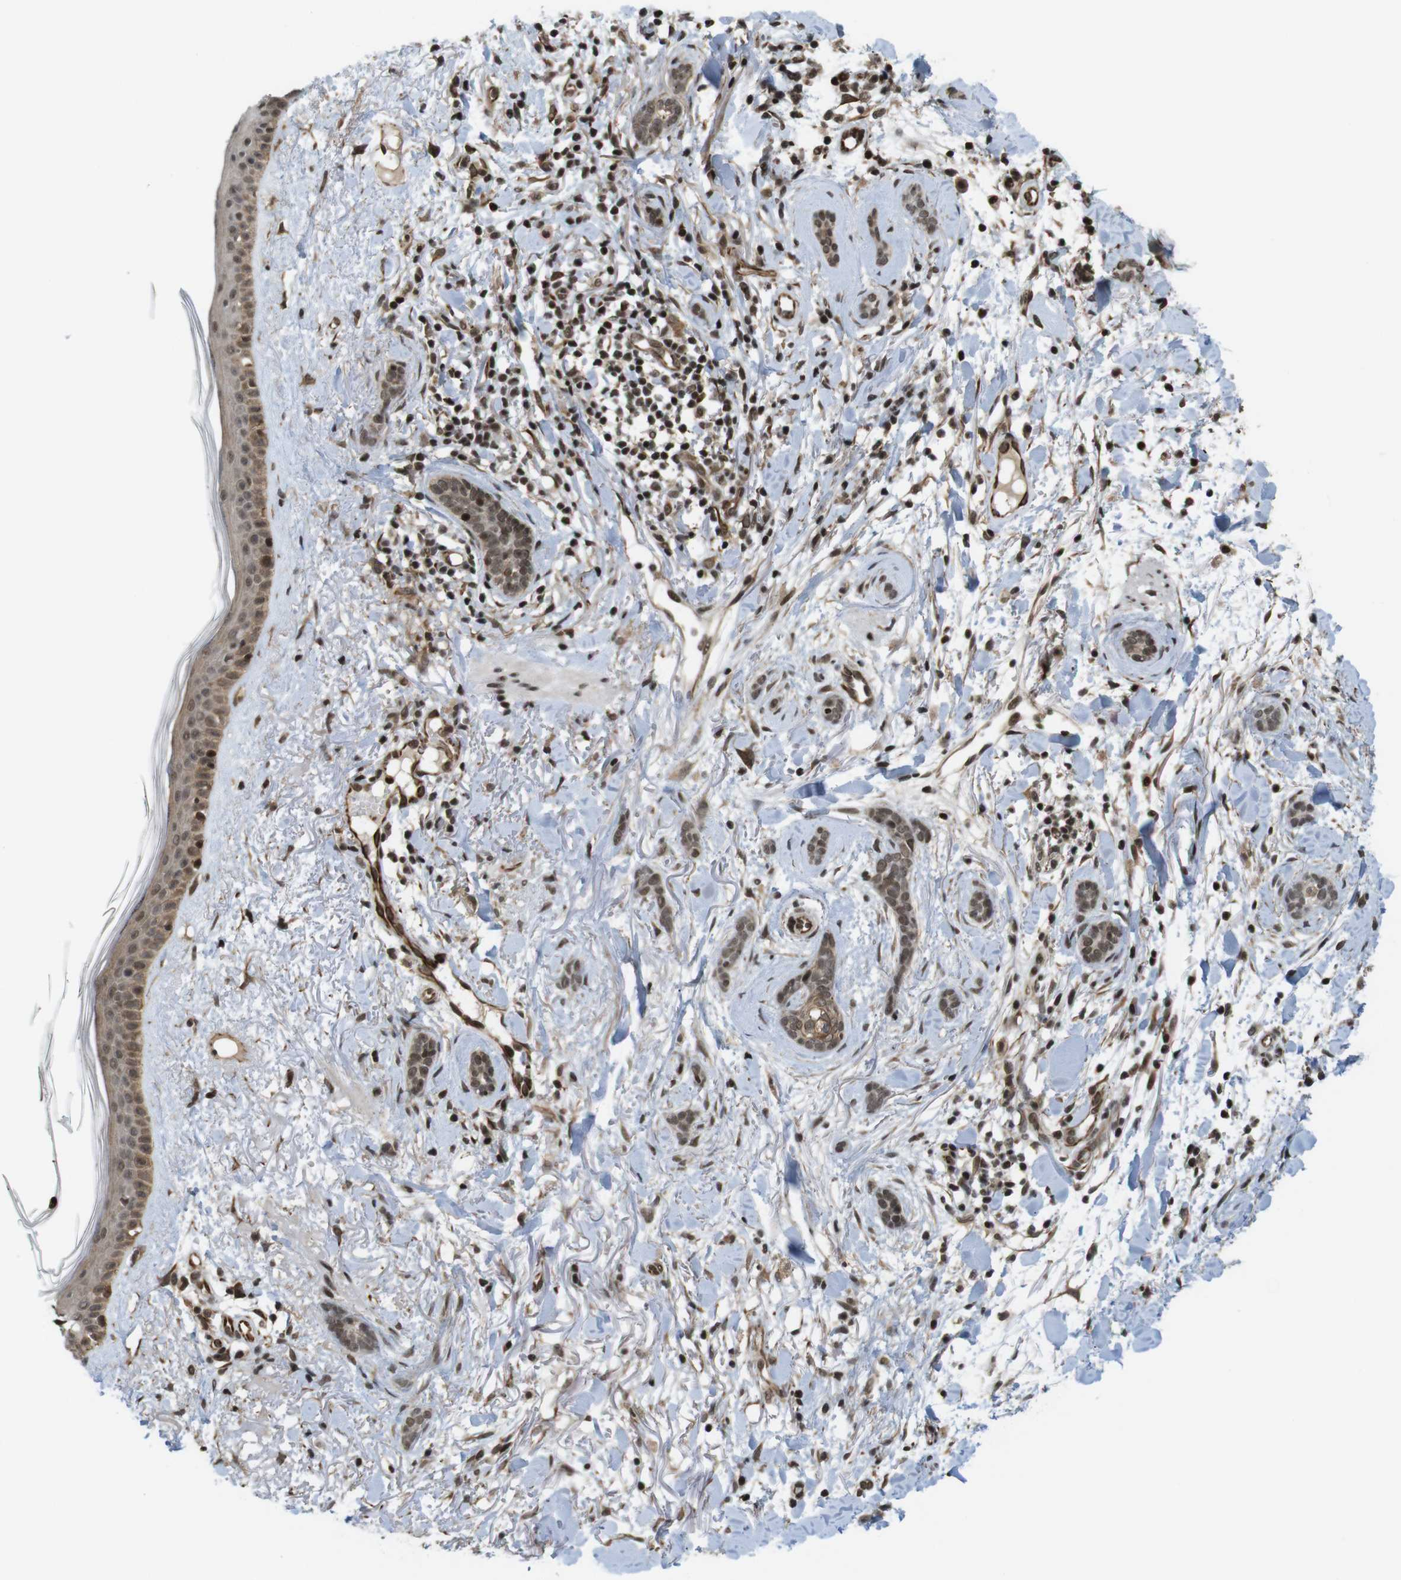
{"staining": {"intensity": "moderate", "quantity": ">75%", "location": "nuclear"}, "tissue": "skin cancer", "cell_type": "Tumor cells", "image_type": "cancer", "snomed": [{"axis": "morphology", "description": "Basal cell carcinoma"}, {"axis": "morphology", "description": "Adnexal tumor, benign"}, {"axis": "topography", "description": "Skin"}], "caption": "Tumor cells show medium levels of moderate nuclear positivity in approximately >75% of cells in skin cancer.", "gene": "SP2", "patient": {"sex": "female", "age": 42}}